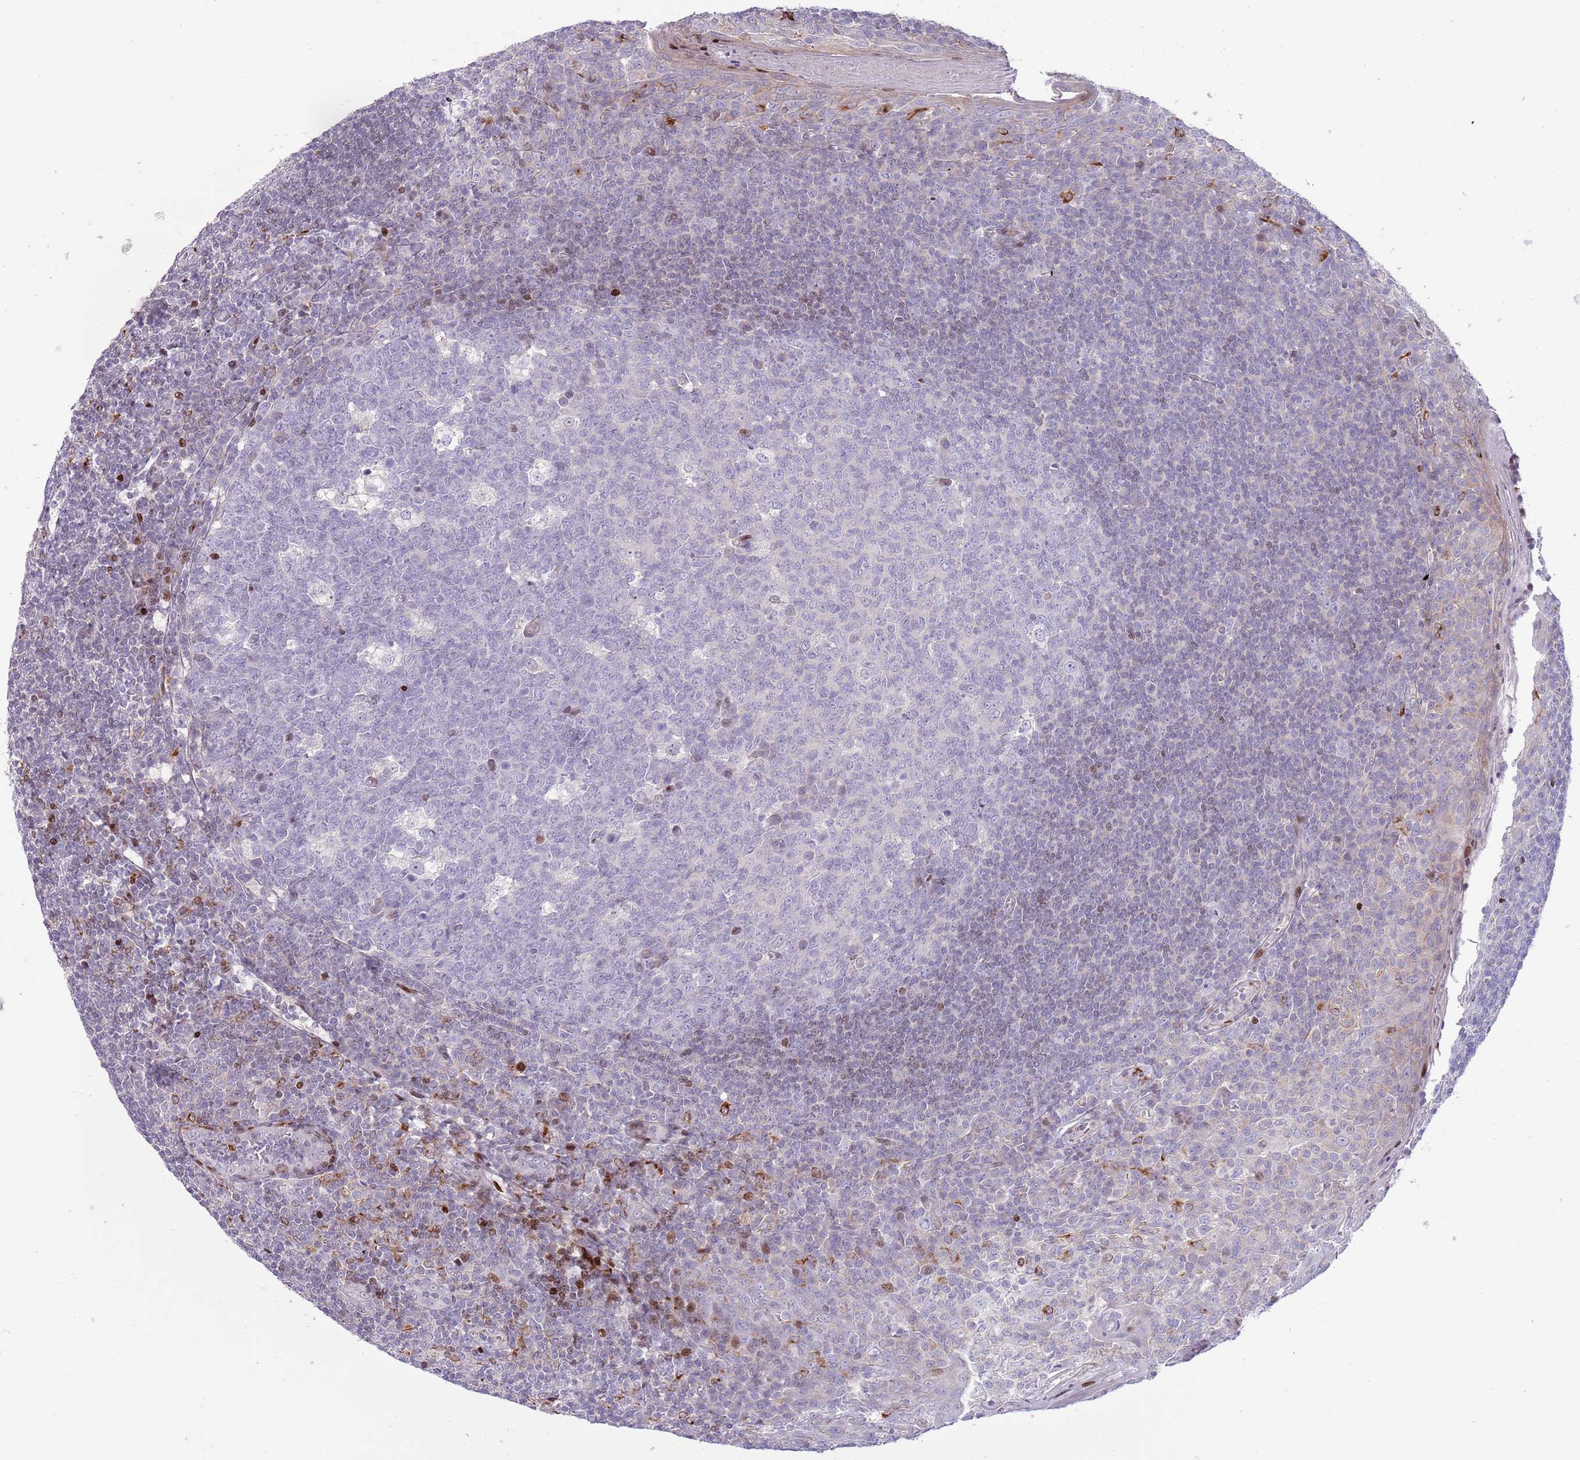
{"staining": {"intensity": "negative", "quantity": "none", "location": "none"}, "tissue": "tonsil", "cell_type": "Germinal center cells", "image_type": "normal", "snomed": [{"axis": "morphology", "description": "Normal tissue, NOS"}, {"axis": "topography", "description": "Tonsil"}], "caption": "Protein analysis of normal tonsil displays no significant positivity in germinal center cells. (Immunohistochemistry (ihc), brightfield microscopy, high magnification).", "gene": "ANO8", "patient": {"sex": "male", "age": 27}}